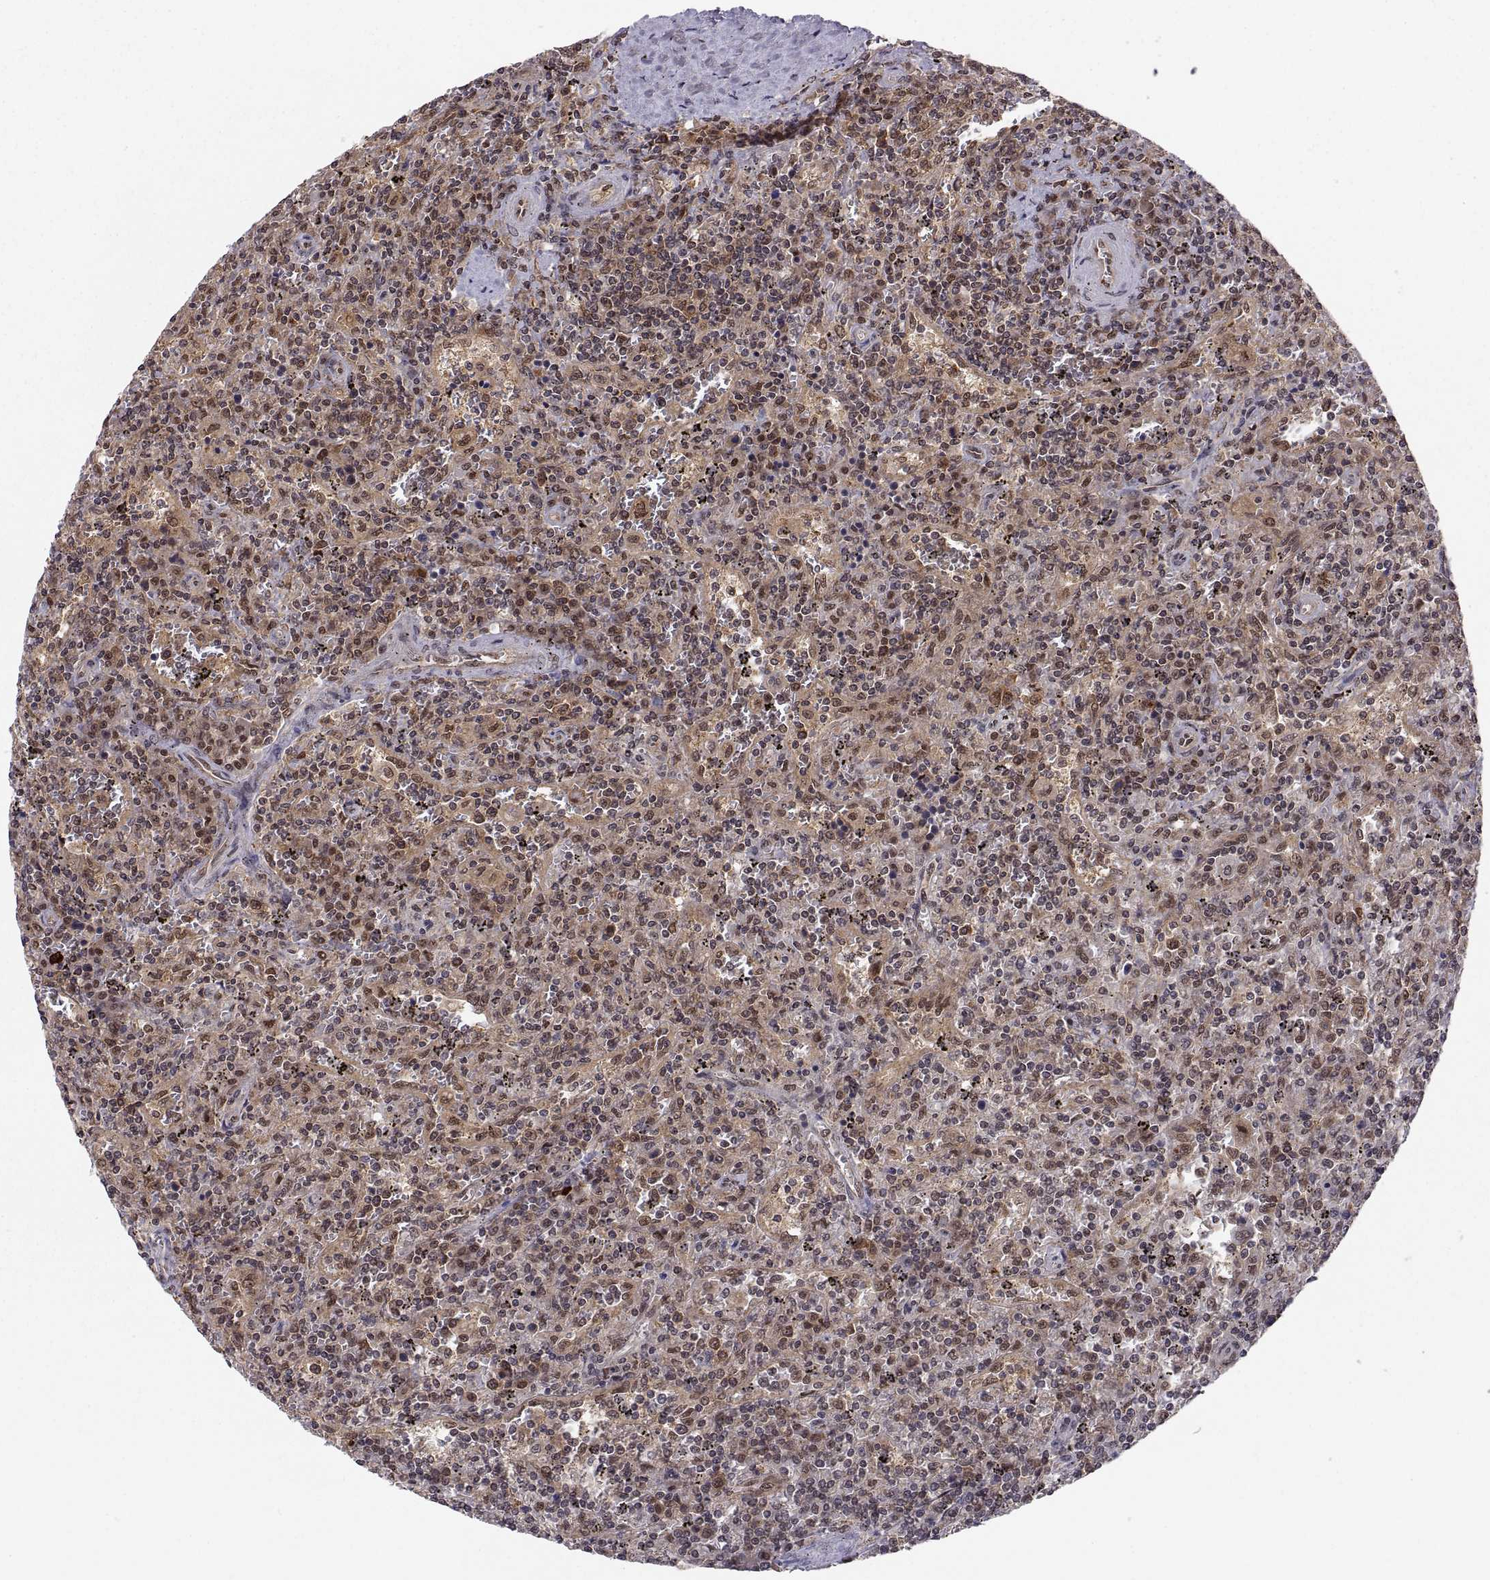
{"staining": {"intensity": "moderate", "quantity": ">75%", "location": "cytoplasmic/membranous,nuclear"}, "tissue": "lymphoma", "cell_type": "Tumor cells", "image_type": "cancer", "snomed": [{"axis": "morphology", "description": "Malignant lymphoma, non-Hodgkin's type, Low grade"}, {"axis": "topography", "description": "Spleen"}], "caption": "Immunohistochemistry (IHC) micrograph of neoplastic tissue: human low-grade malignant lymphoma, non-Hodgkin's type stained using IHC shows medium levels of moderate protein expression localized specifically in the cytoplasmic/membranous and nuclear of tumor cells, appearing as a cytoplasmic/membranous and nuclear brown color.", "gene": "PSMC2", "patient": {"sex": "male", "age": 62}}